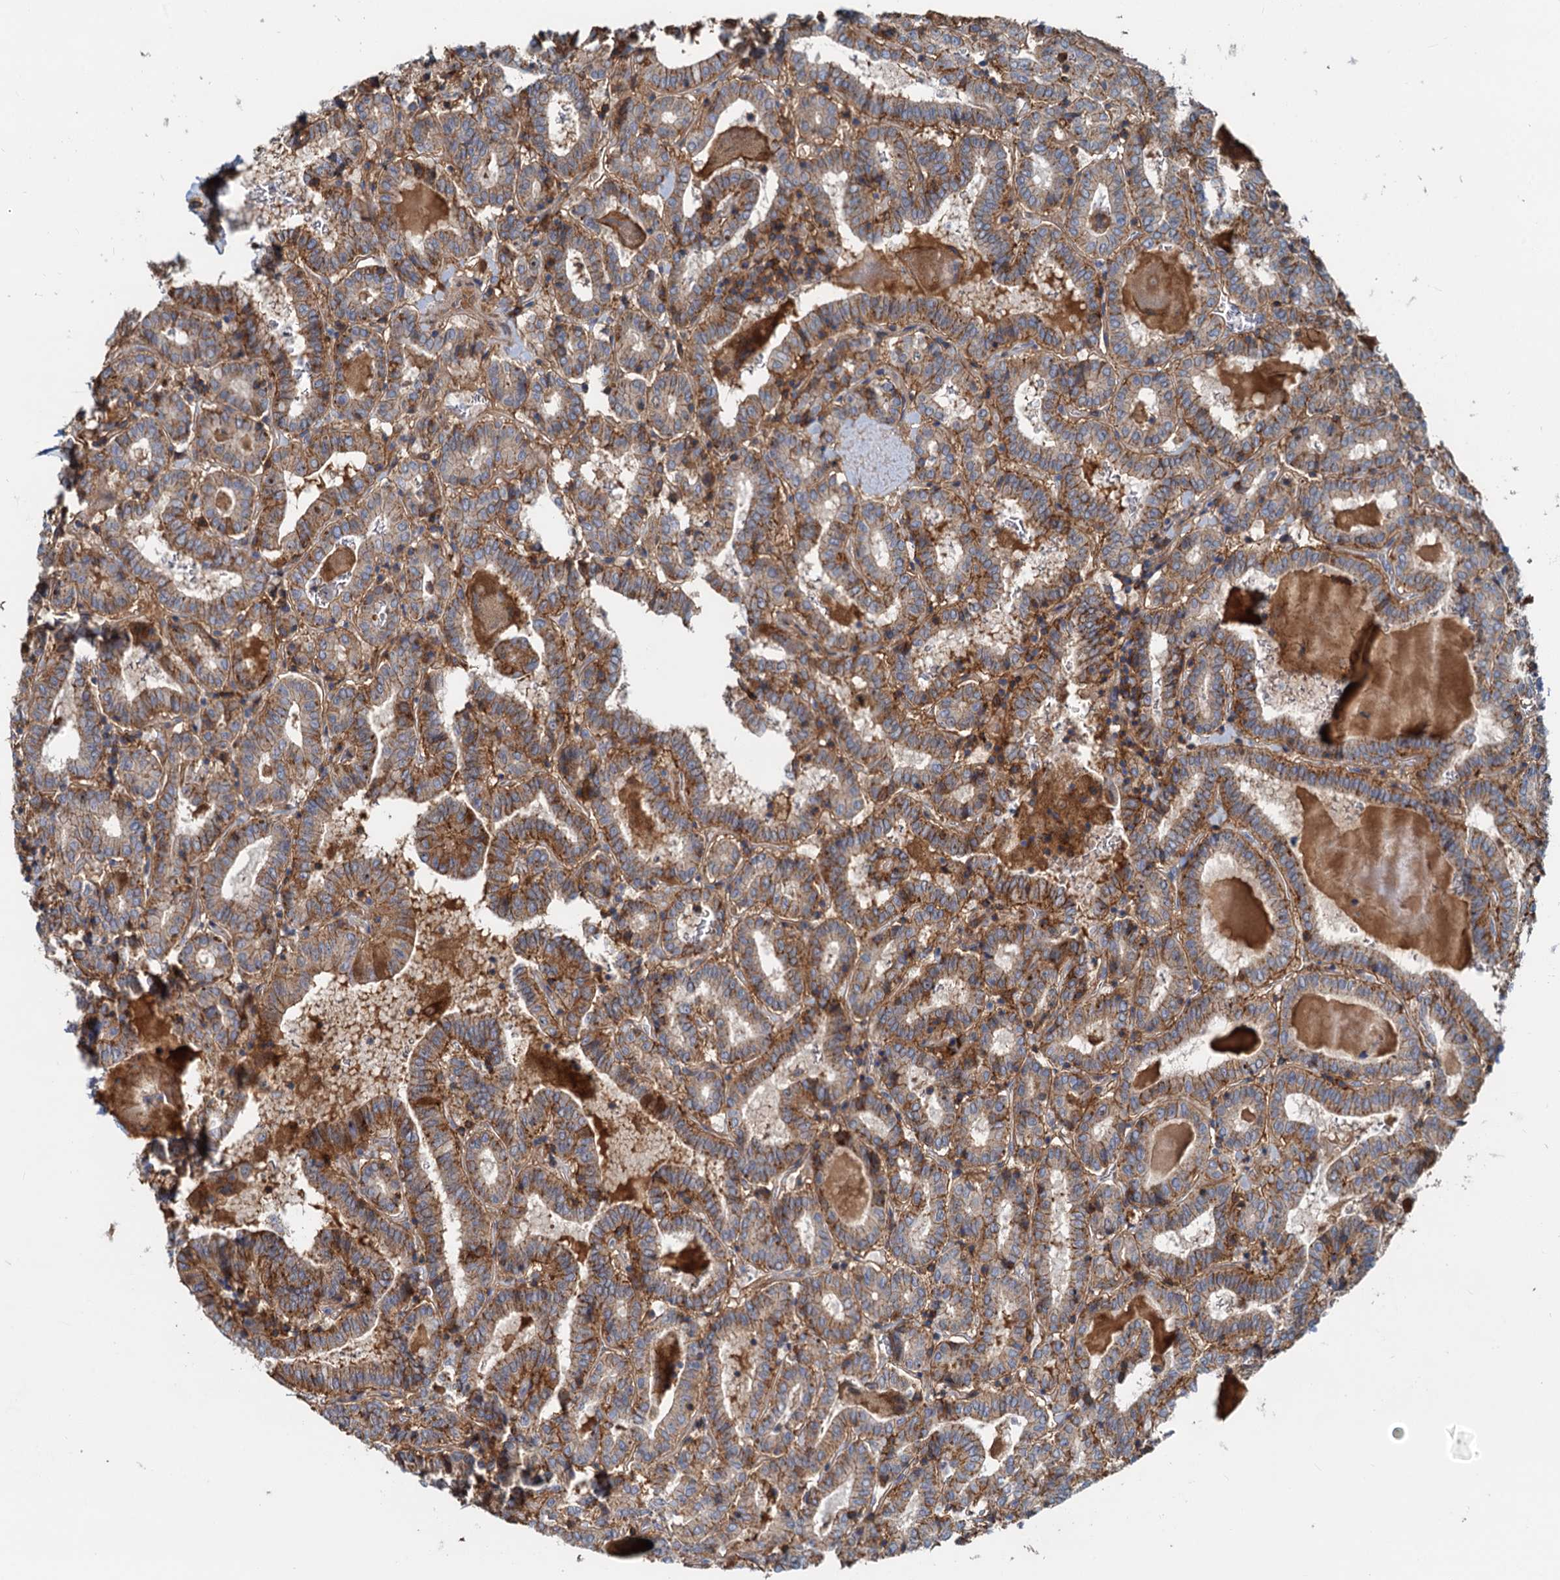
{"staining": {"intensity": "moderate", "quantity": ">75%", "location": "cytoplasmic/membranous"}, "tissue": "thyroid cancer", "cell_type": "Tumor cells", "image_type": "cancer", "snomed": [{"axis": "morphology", "description": "Papillary adenocarcinoma, NOS"}, {"axis": "topography", "description": "Thyroid gland"}], "caption": "Immunohistochemistry (IHC) of thyroid papillary adenocarcinoma displays medium levels of moderate cytoplasmic/membranous expression in approximately >75% of tumor cells.", "gene": "LNX2", "patient": {"sex": "female", "age": 72}}